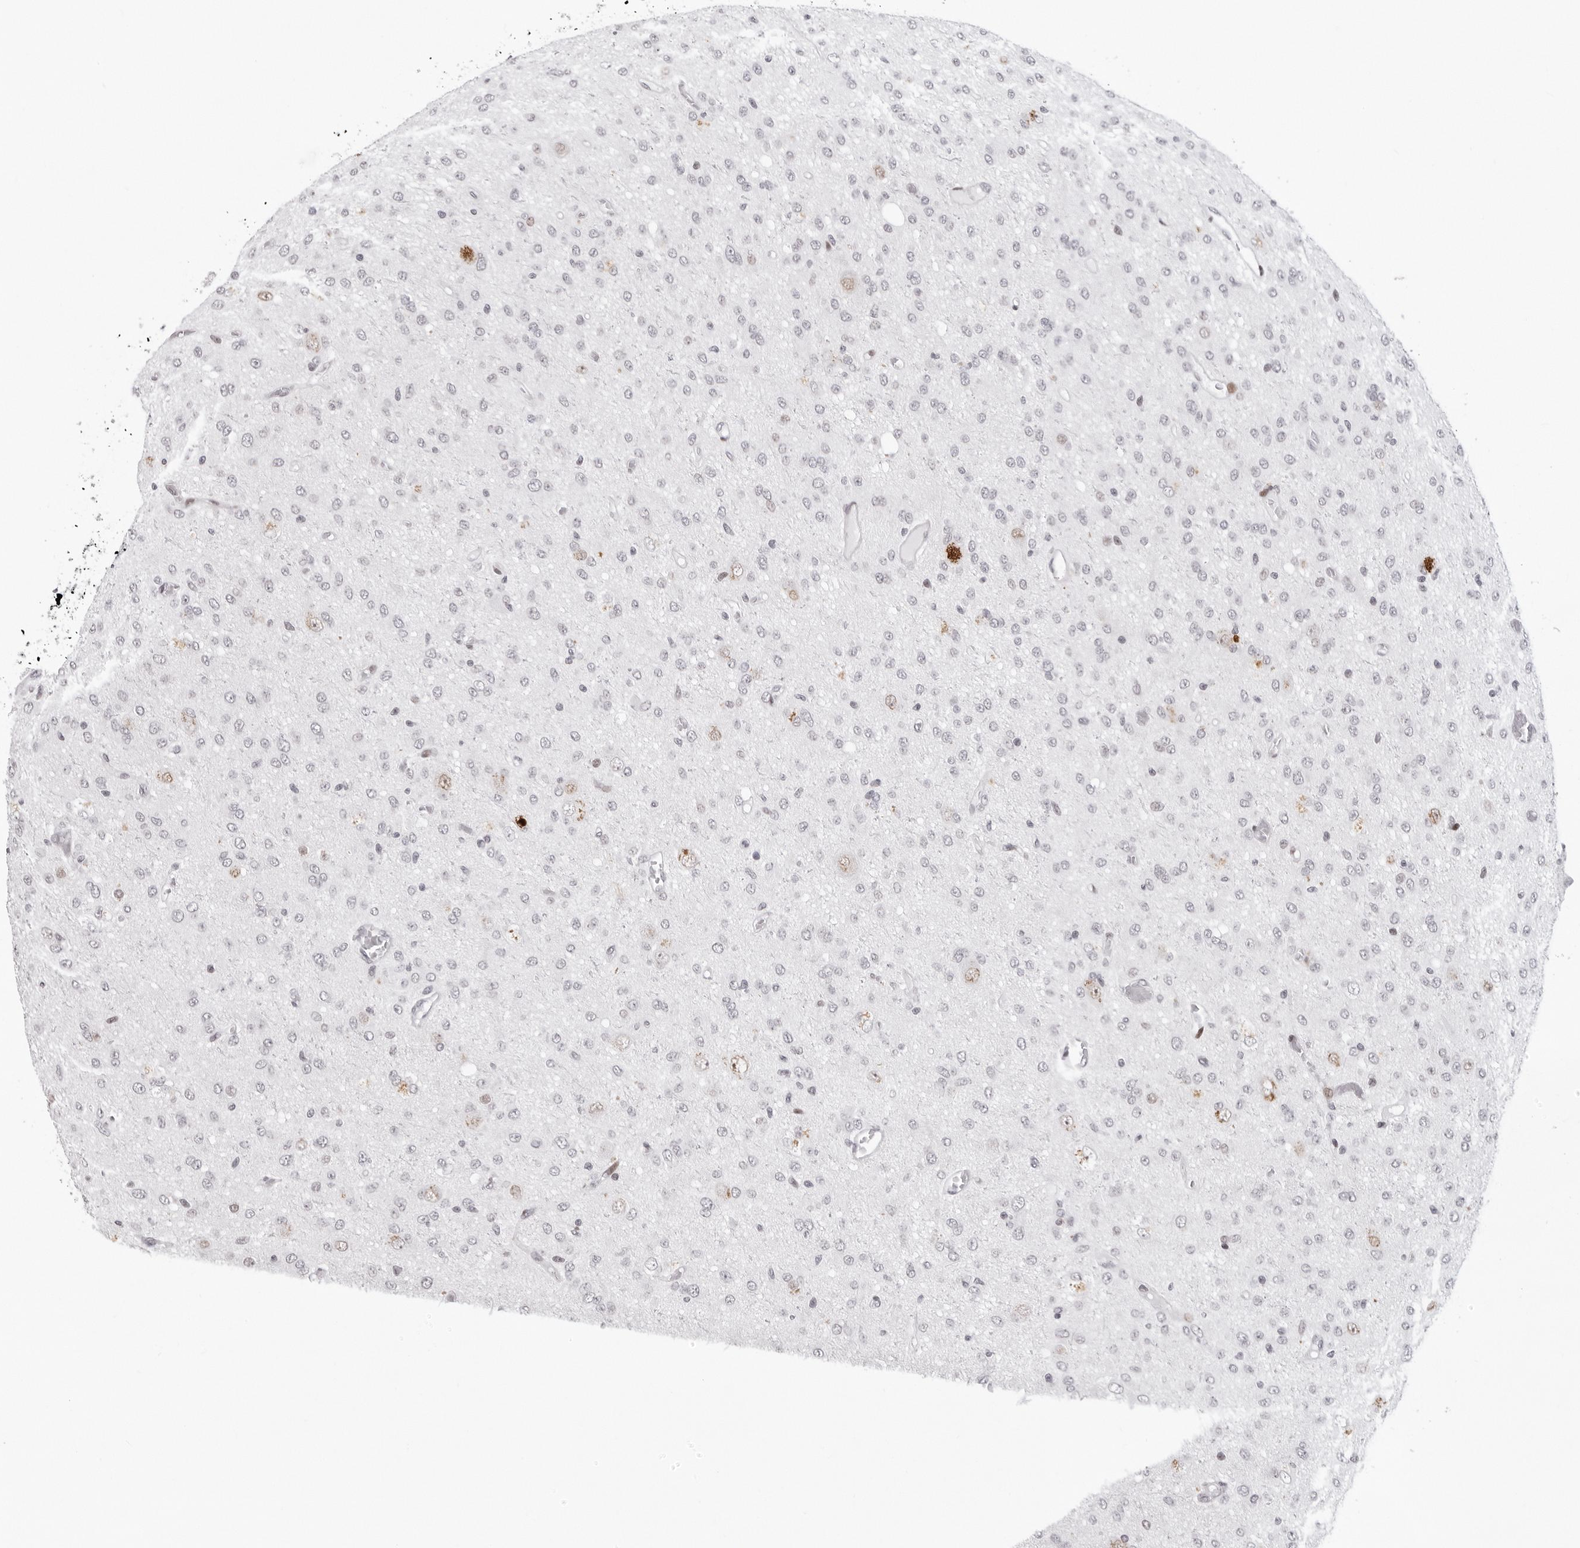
{"staining": {"intensity": "negative", "quantity": "none", "location": "none"}, "tissue": "glioma", "cell_type": "Tumor cells", "image_type": "cancer", "snomed": [{"axis": "morphology", "description": "Glioma, malignant, High grade"}, {"axis": "topography", "description": "Brain"}], "caption": "High magnification brightfield microscopy of glioma stained with DAB (brown) and counterstained with hematoxylin (blue): tumor cells show no significant expression. (Brightfield microscopy of DAB immunohistochemistry (IHC) at high magnification).", "gene": "NTPCR", "patient": {"sex": "female", "age": 59}}